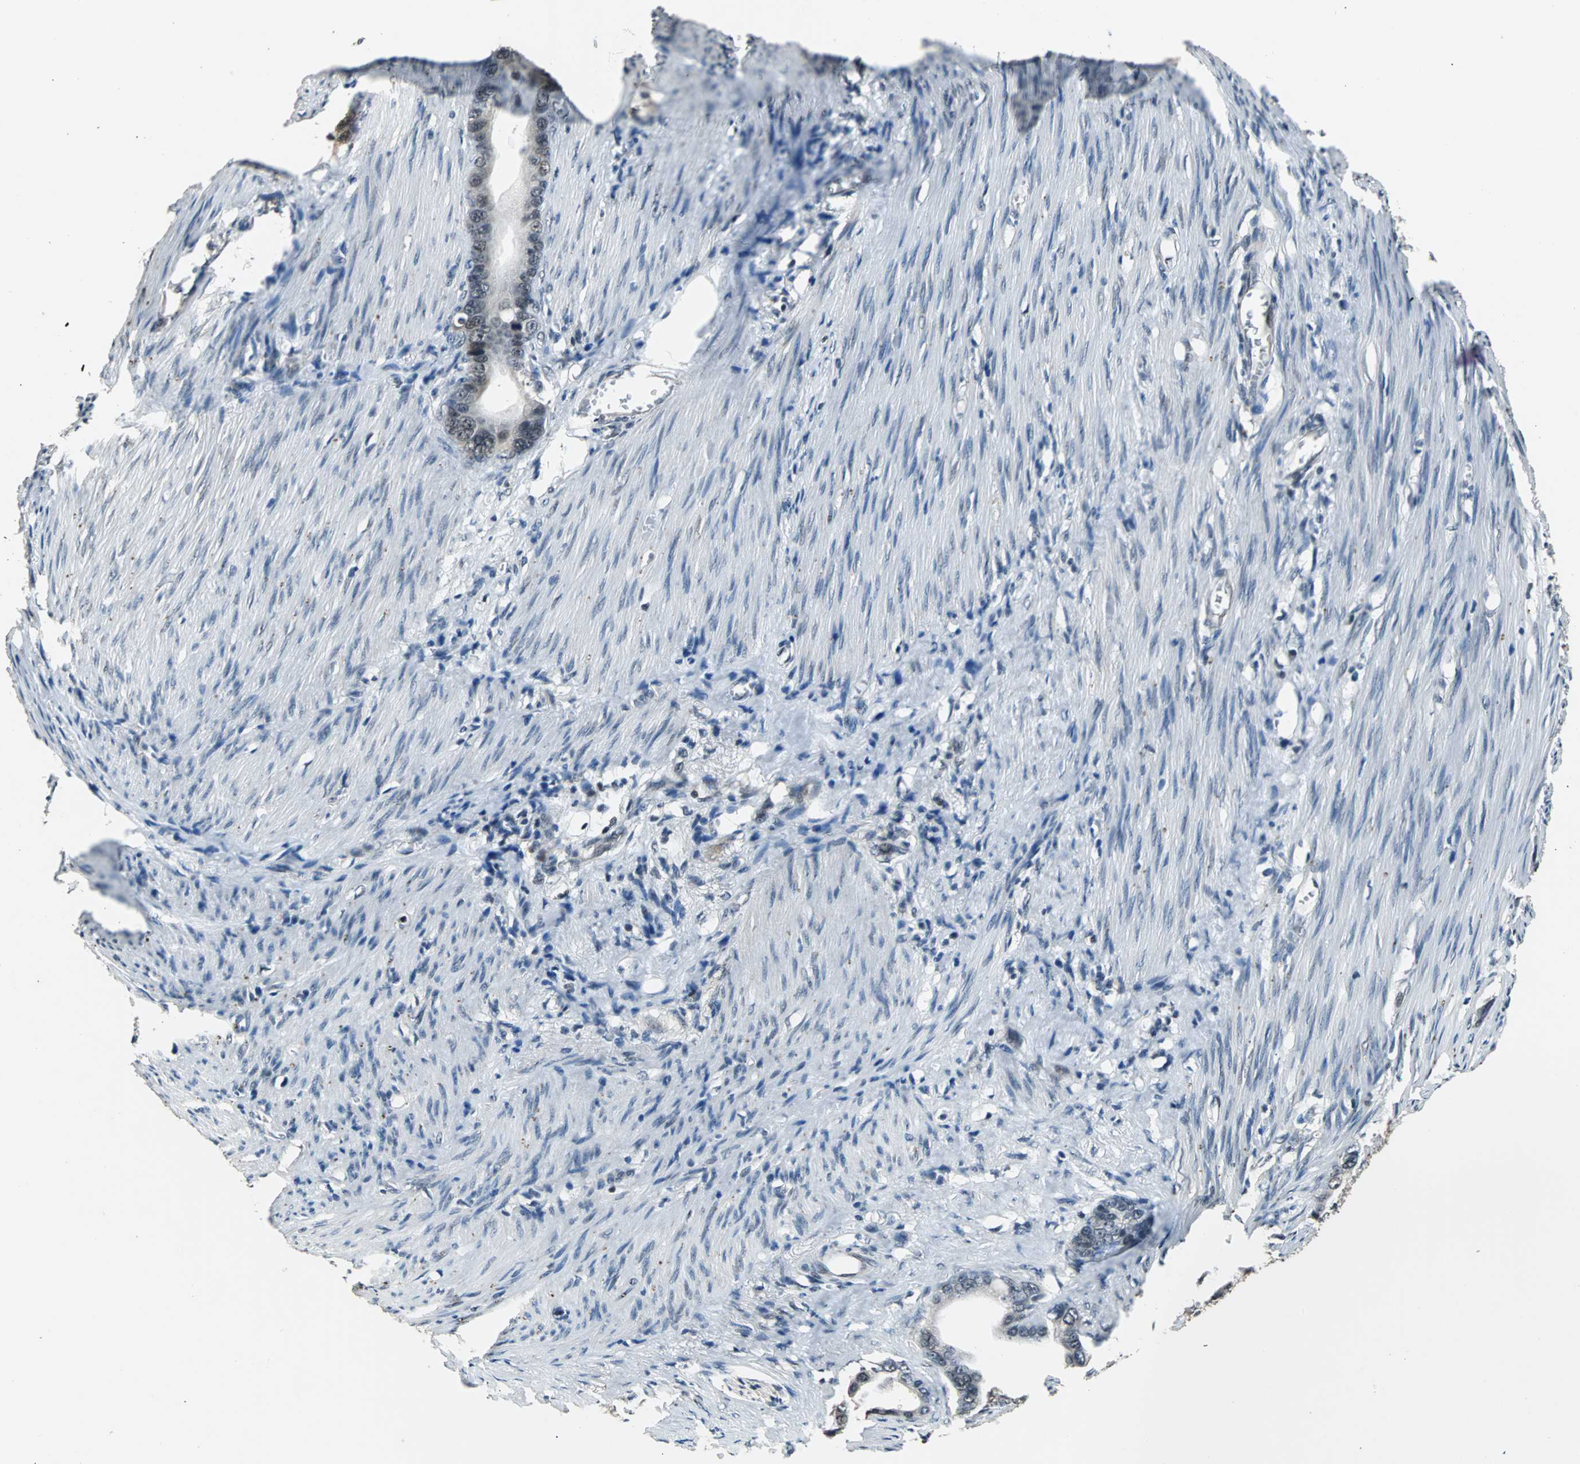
{"staining": {"intensity": "weak", "quantity": "<25%", "location": "nuclear"}, "tissue": "stomach cancer", "cell_type": "Tumor cells", "image_type": "cancer", "snomed": [{"axis": "morphology", "description": "Adenocarcinoma, NOS"}, {"axis": "topography", "description": "Stomach"}], "caption": "A photomicrograph of adenocarcinoma (stomach) stained for a protein reveals no brown staining in tumor cells.", "gene": "USP28", "patient": {"sex": "female", "age": 75}}